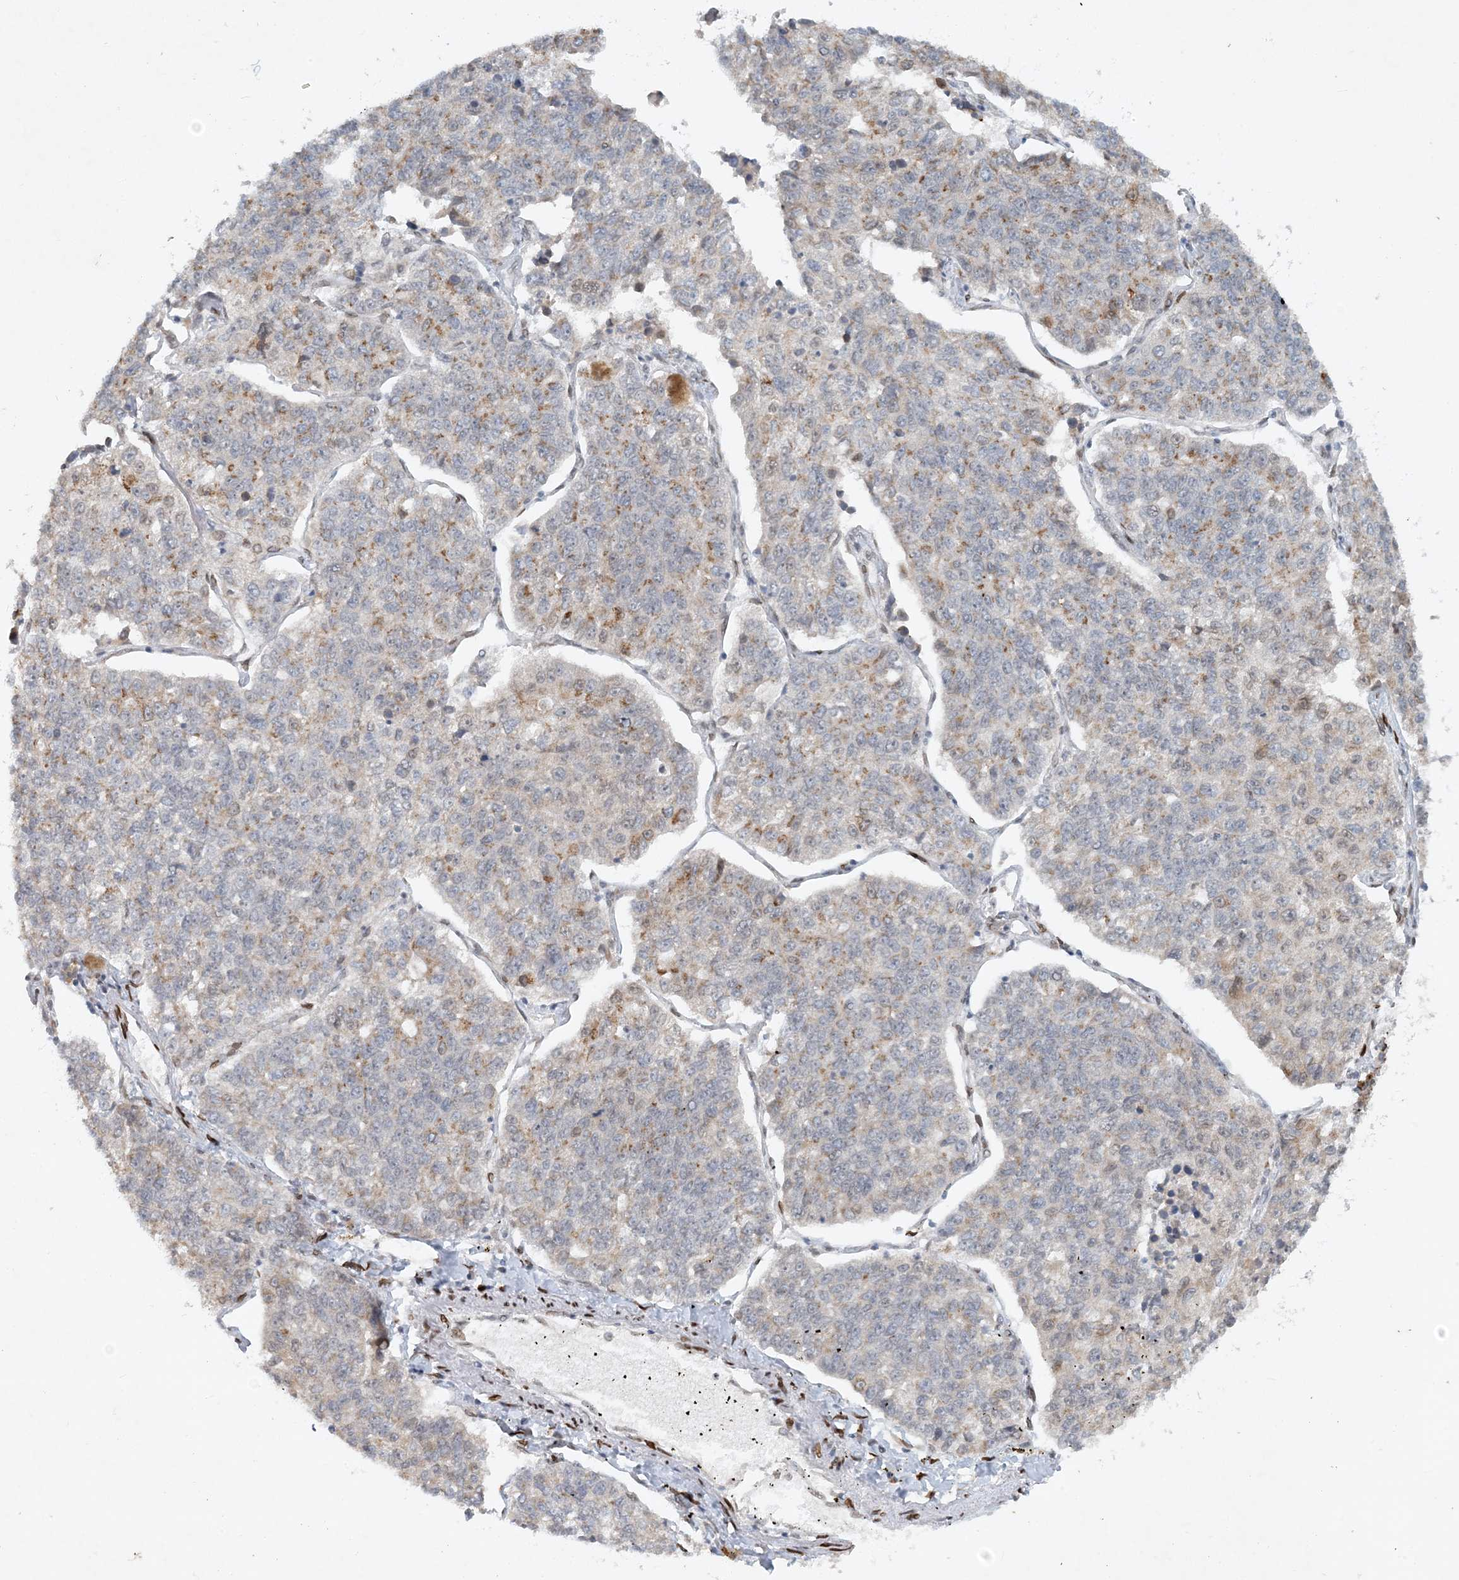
{"staining": {"intensity": "weak", "quantity": "<25%", "location": "cytoplasmic/membranous"}, "tissue": "lung cancer", "cell_type": "Tumor cells", "image_type": "cancer", "snomed": [{"axis": "morphology", "description": "Adenocarcinoma, NOS"}, {"axis": "topography", "description": "Lung"}], "caption": "An IHC micrograph of adenocarcinoma (lung) is shown. There is no staining in tumor cells of adenocarcinoma (lung).", "gene": "SLC35A2", "patient": {"sex": "male", "age": 49}}